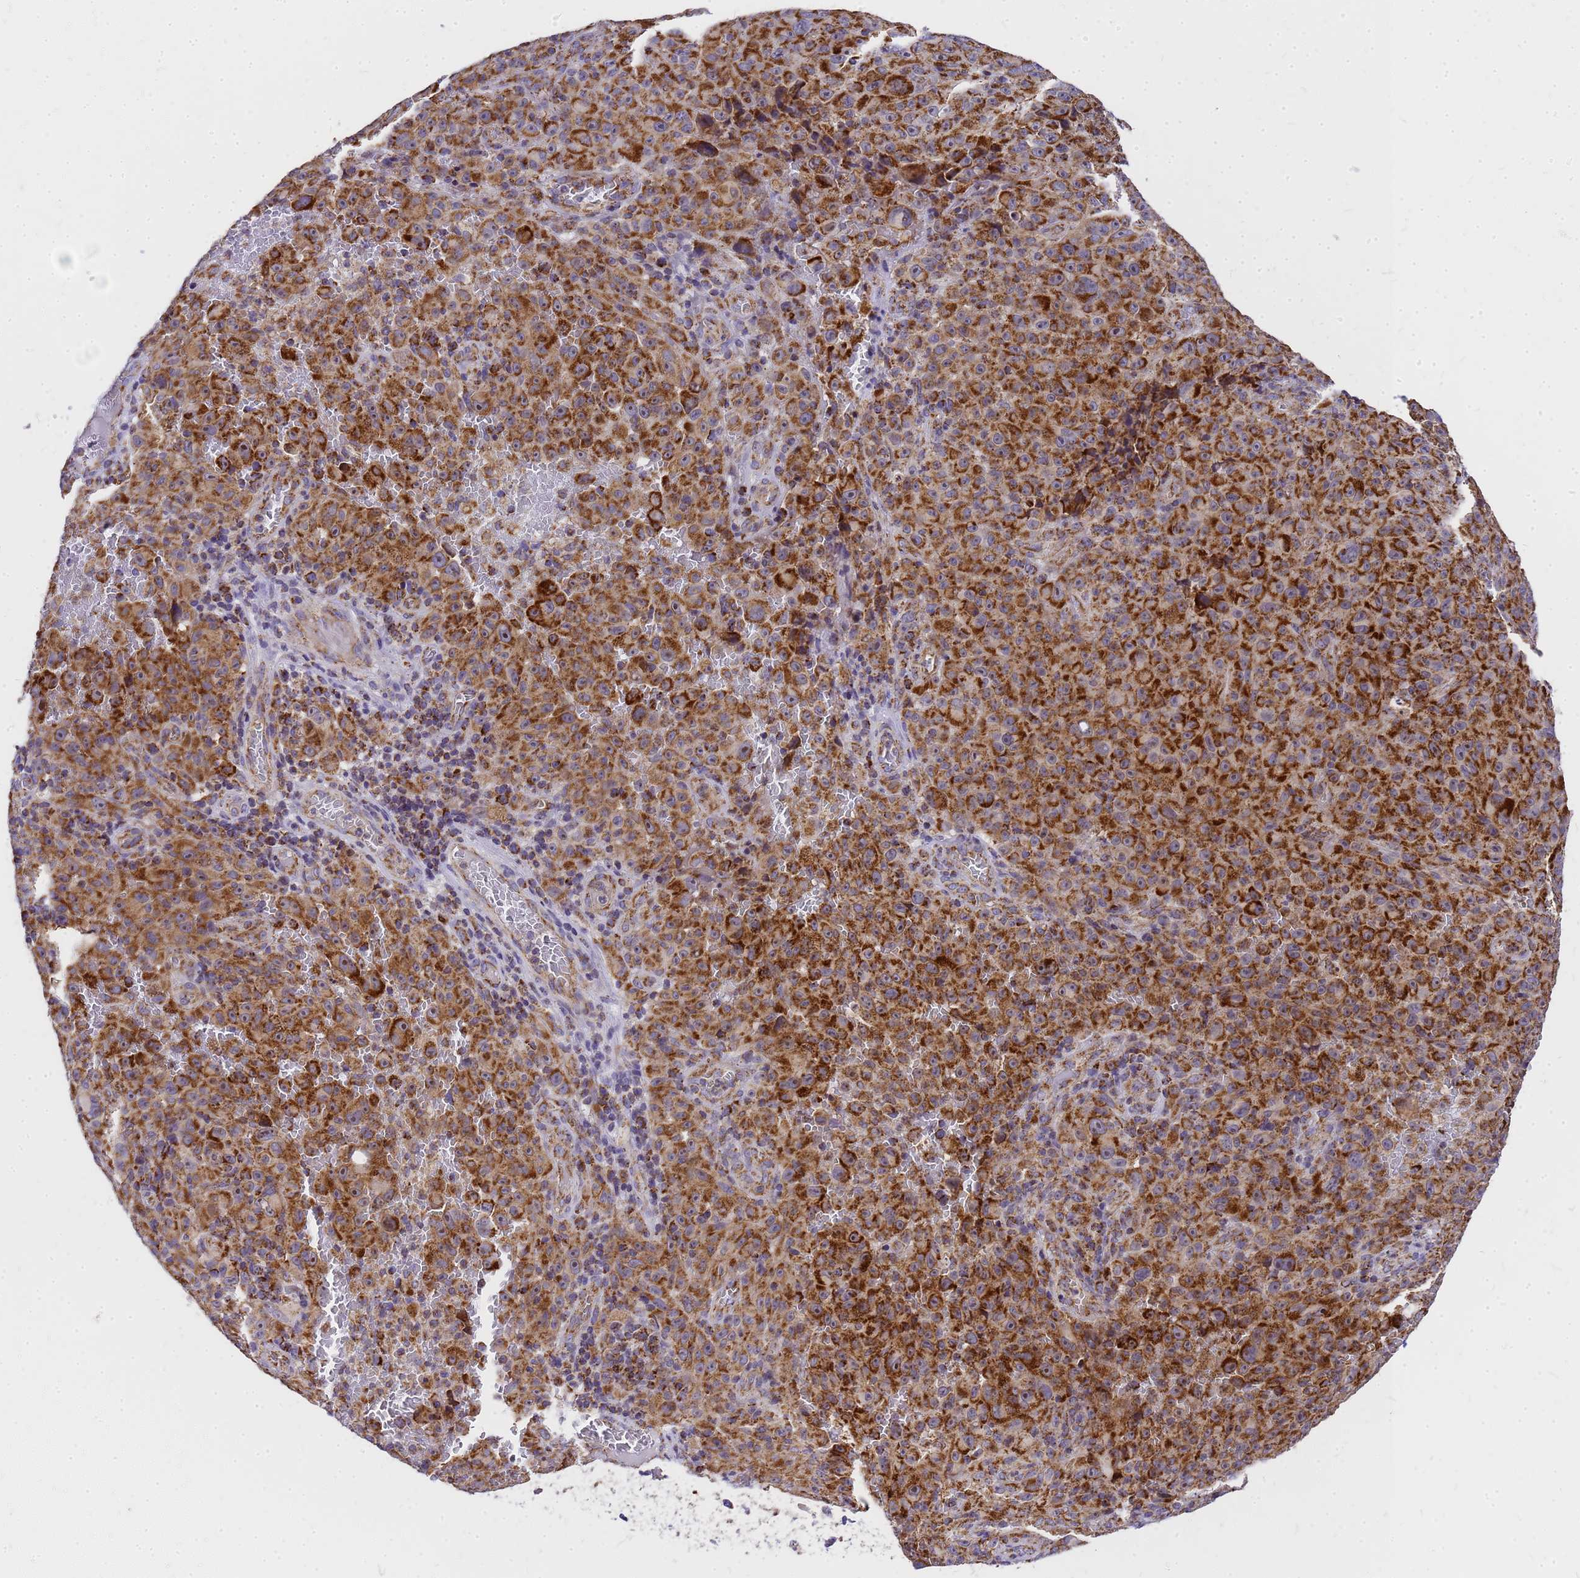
{"staining": {"intensity": "strong", "quantity": ">75%", "location": "cytoplasmic/membranous"}, "tissue": "melanoma", "cell_type": "Tumor cells", "image_type": "cancer", "snomed": [{"axis": "morphology", "description": "Malignant melanoma, NOS"}, {"axis": "topography", "description": "Skin"}], "caption": "IHC micrograph of neoplastic tissue: human malignant melanoma stained using IHC displays high levels of strong protein expression localized specifically in the cytoplasmic/membranous of tumor cells, appearing as a cytoplasmic/membranous brown color.", "gene": "MRPS26", "patient": {"sex": "female", "age": 82}}